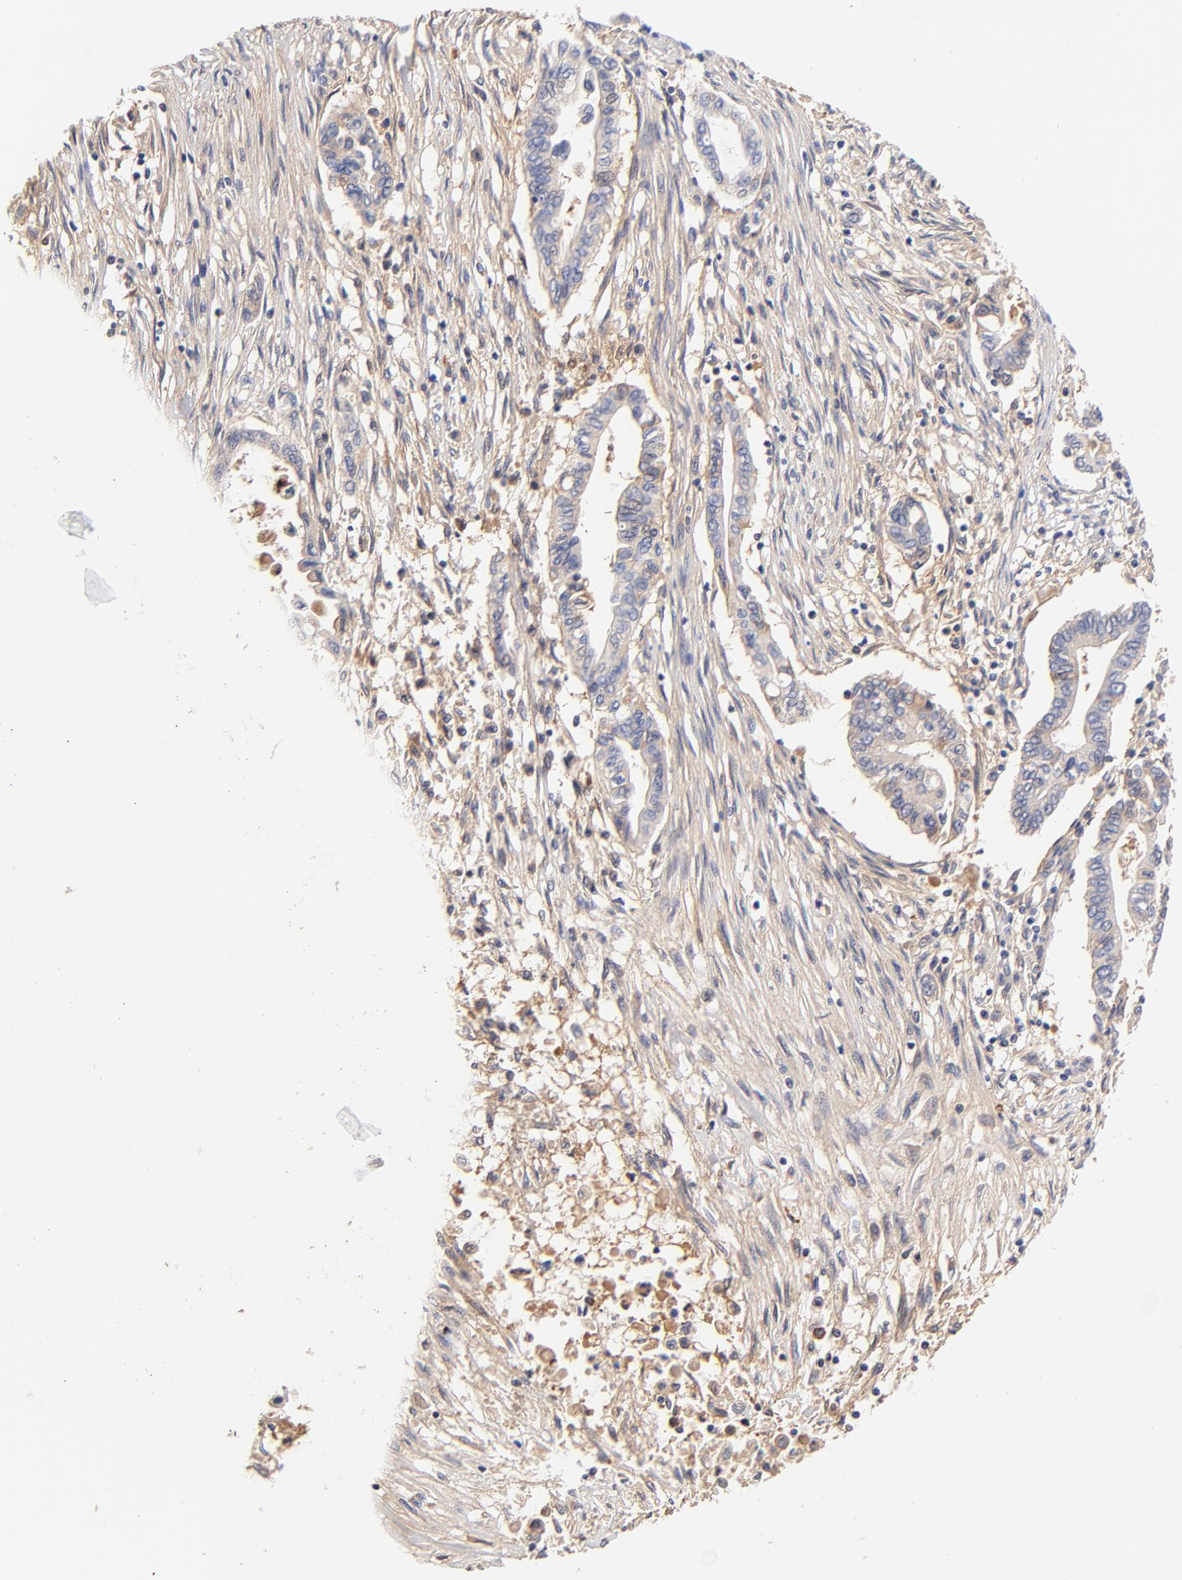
{"staining": {"intensity": "weak", "quantity": ">75%", "location": "cytoplasmic/membranous"}, "tissue": "pancreatic cancer", "cell_type": "Tumor cells", "image_type": "cancer", "snomed": [{"axis": "morphology", "description": "Adenocarcinoma, NOS"}, {"axis": "topography", "description": "Pancreas"}], "caption": "Pancreatic cancer (adenocarcinoma) stained with a protein marker demonstrates weak staining in tumor cells.", "gene": "PTK7", "patient": {"sex": "female", "age": 57}}